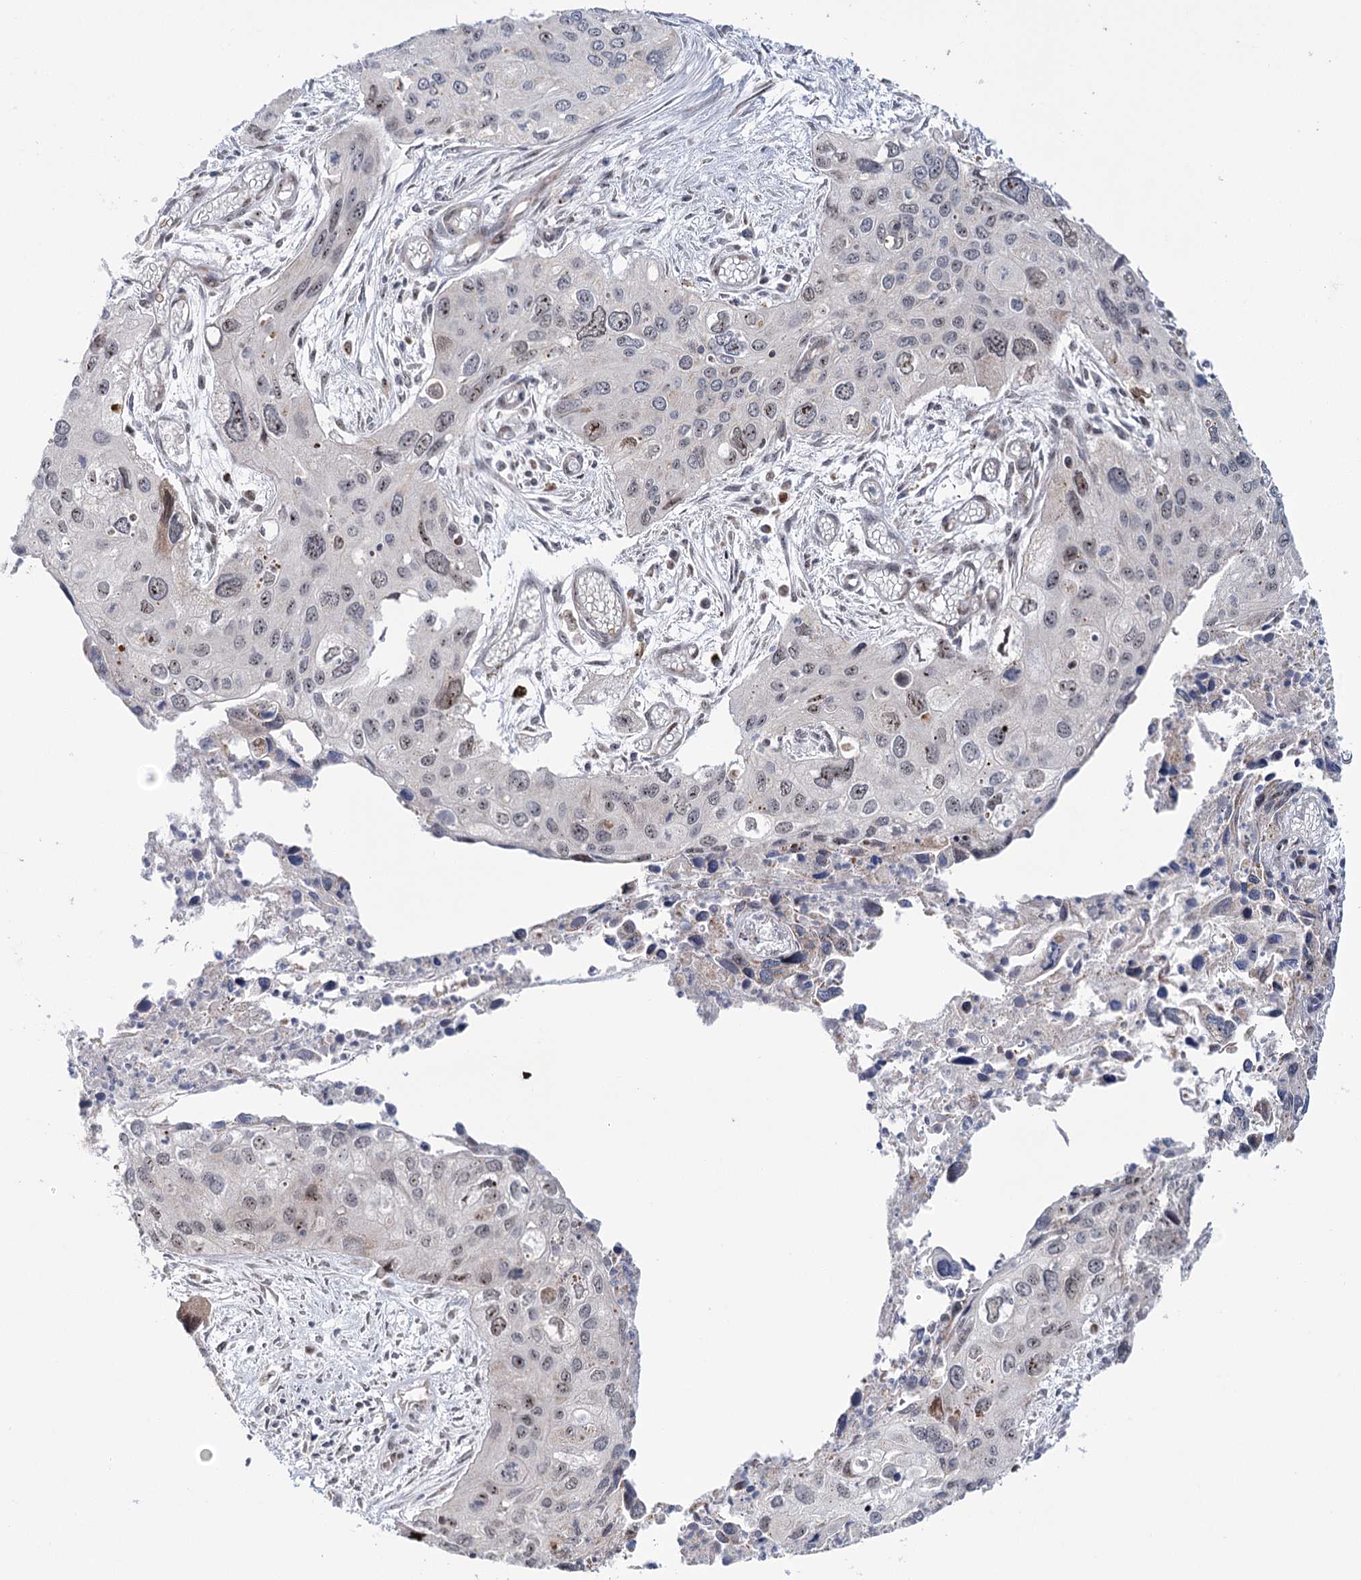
{"staining": {"intensity": "moderate", "quantity": "<25%", "location": "nuclear"}, "tissue": "cervical cancer", "cell_type": "Tumor cells", "image_type": "cancer", "snomed": [{"axis": "morphology", "description": "Squamous cell carcinoma, NOS"}, {"axis": "topography", "description": "Cervix"}], "caption": "IHC (DAB) staining of human squamous cell carcinoma (cervical) displays moderate nuclear protein staining in approximately <25% of tumor cells.", "gene": "STEEP1", "patient": {"sex": "female", "age": 55}}